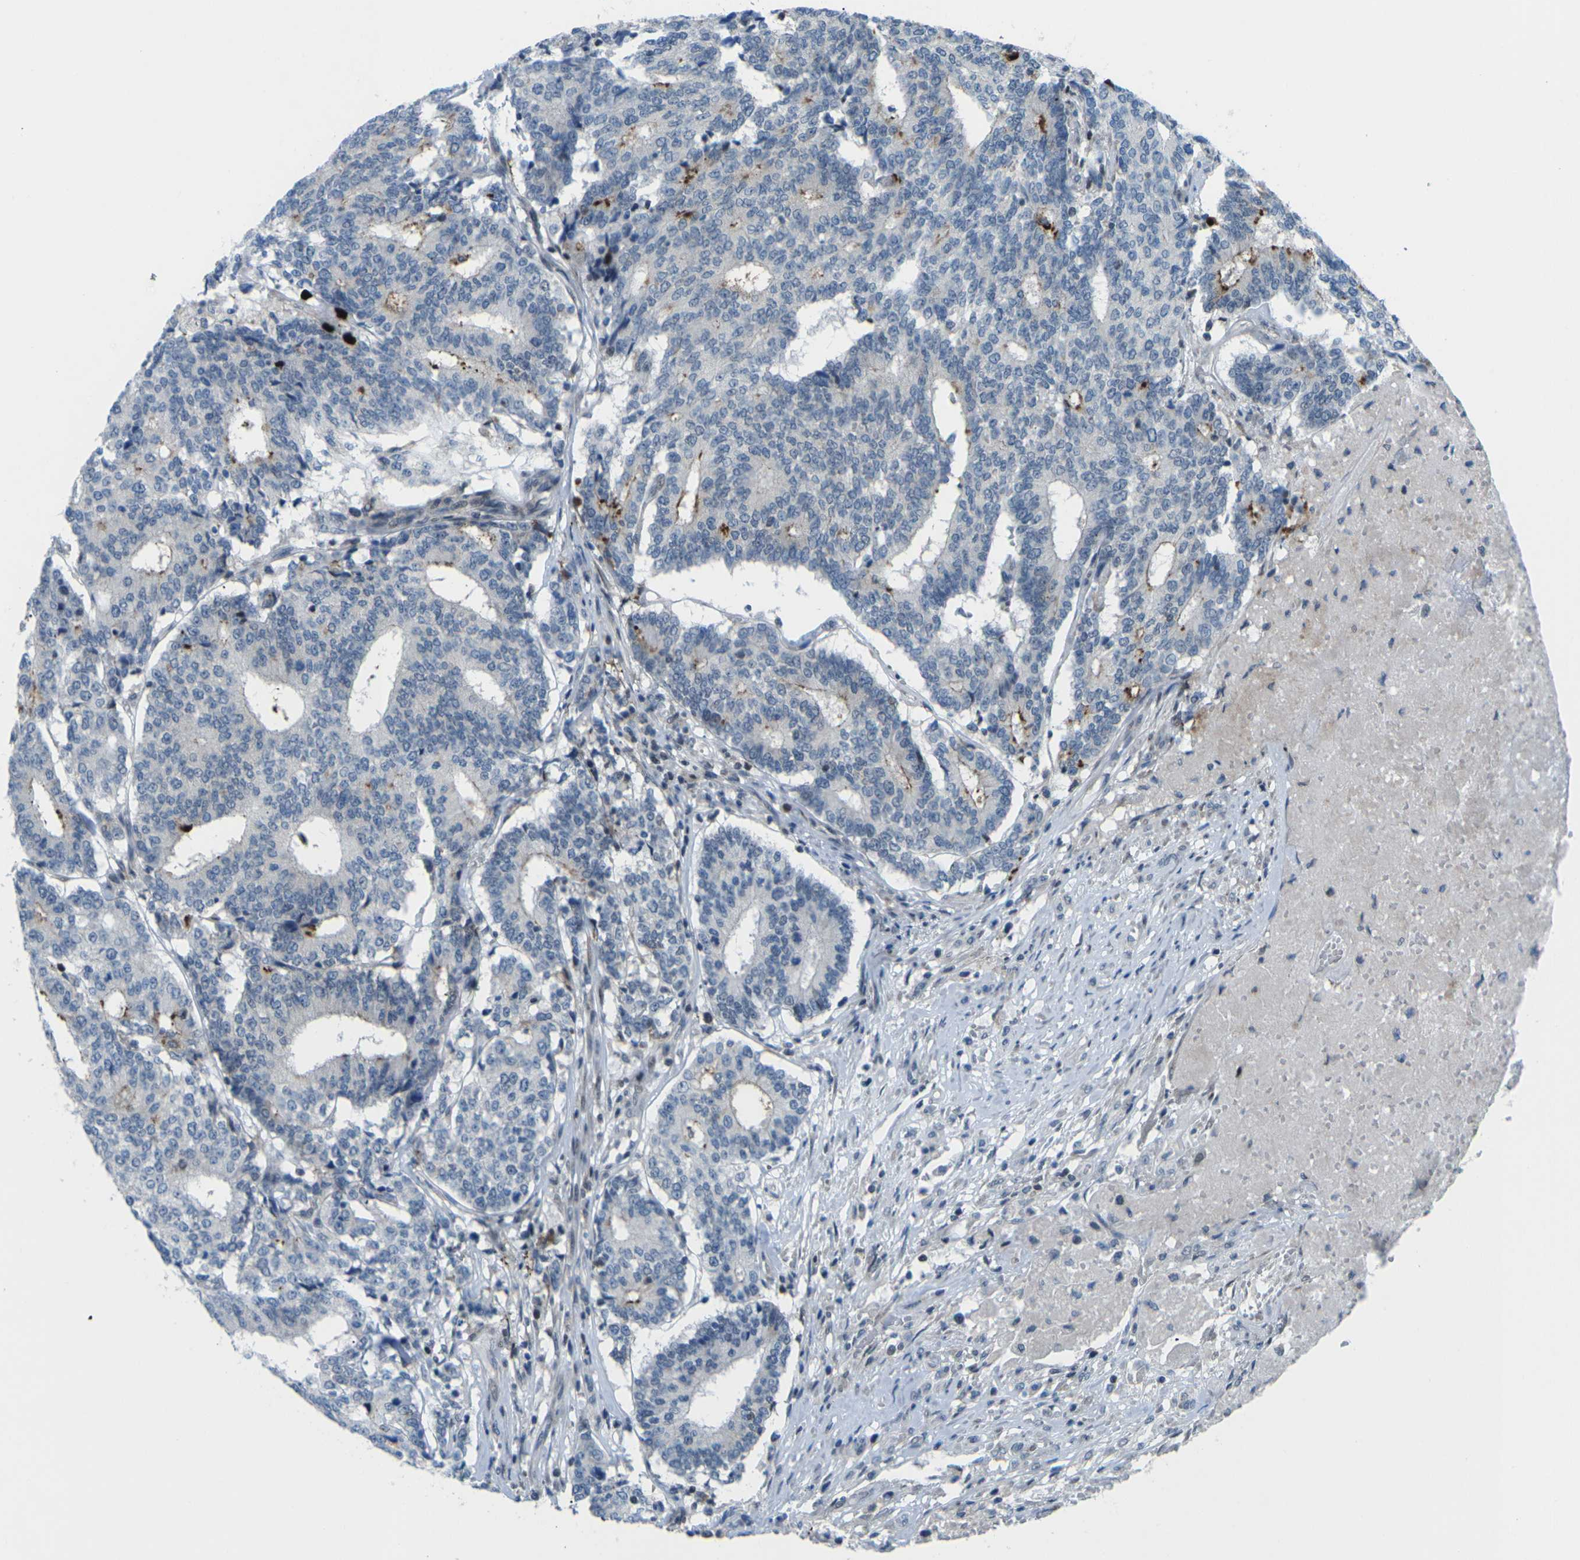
{"staining": {"intensity": "negative", "quantity": "none", "location": "none"}, "tissue": "prostate cancer", "cell_type": "Tumor cells", "image_type": "cancer", "snomed": [{"axis": "morphology", "description": "Normal tissue, NOS"}, {"axis": "morphology", "description": "Adenocarcinoma, High grade"}, {"axis": "topography", "description": "Prostate"}, {"axis": "topography", "description": "Seminal veicle"}], "caption": "Tumor cells are negative for brown protein staining in prostate cancer.", "gene": "MBNL1", "patient": {"sex": "male", "age": 55}}